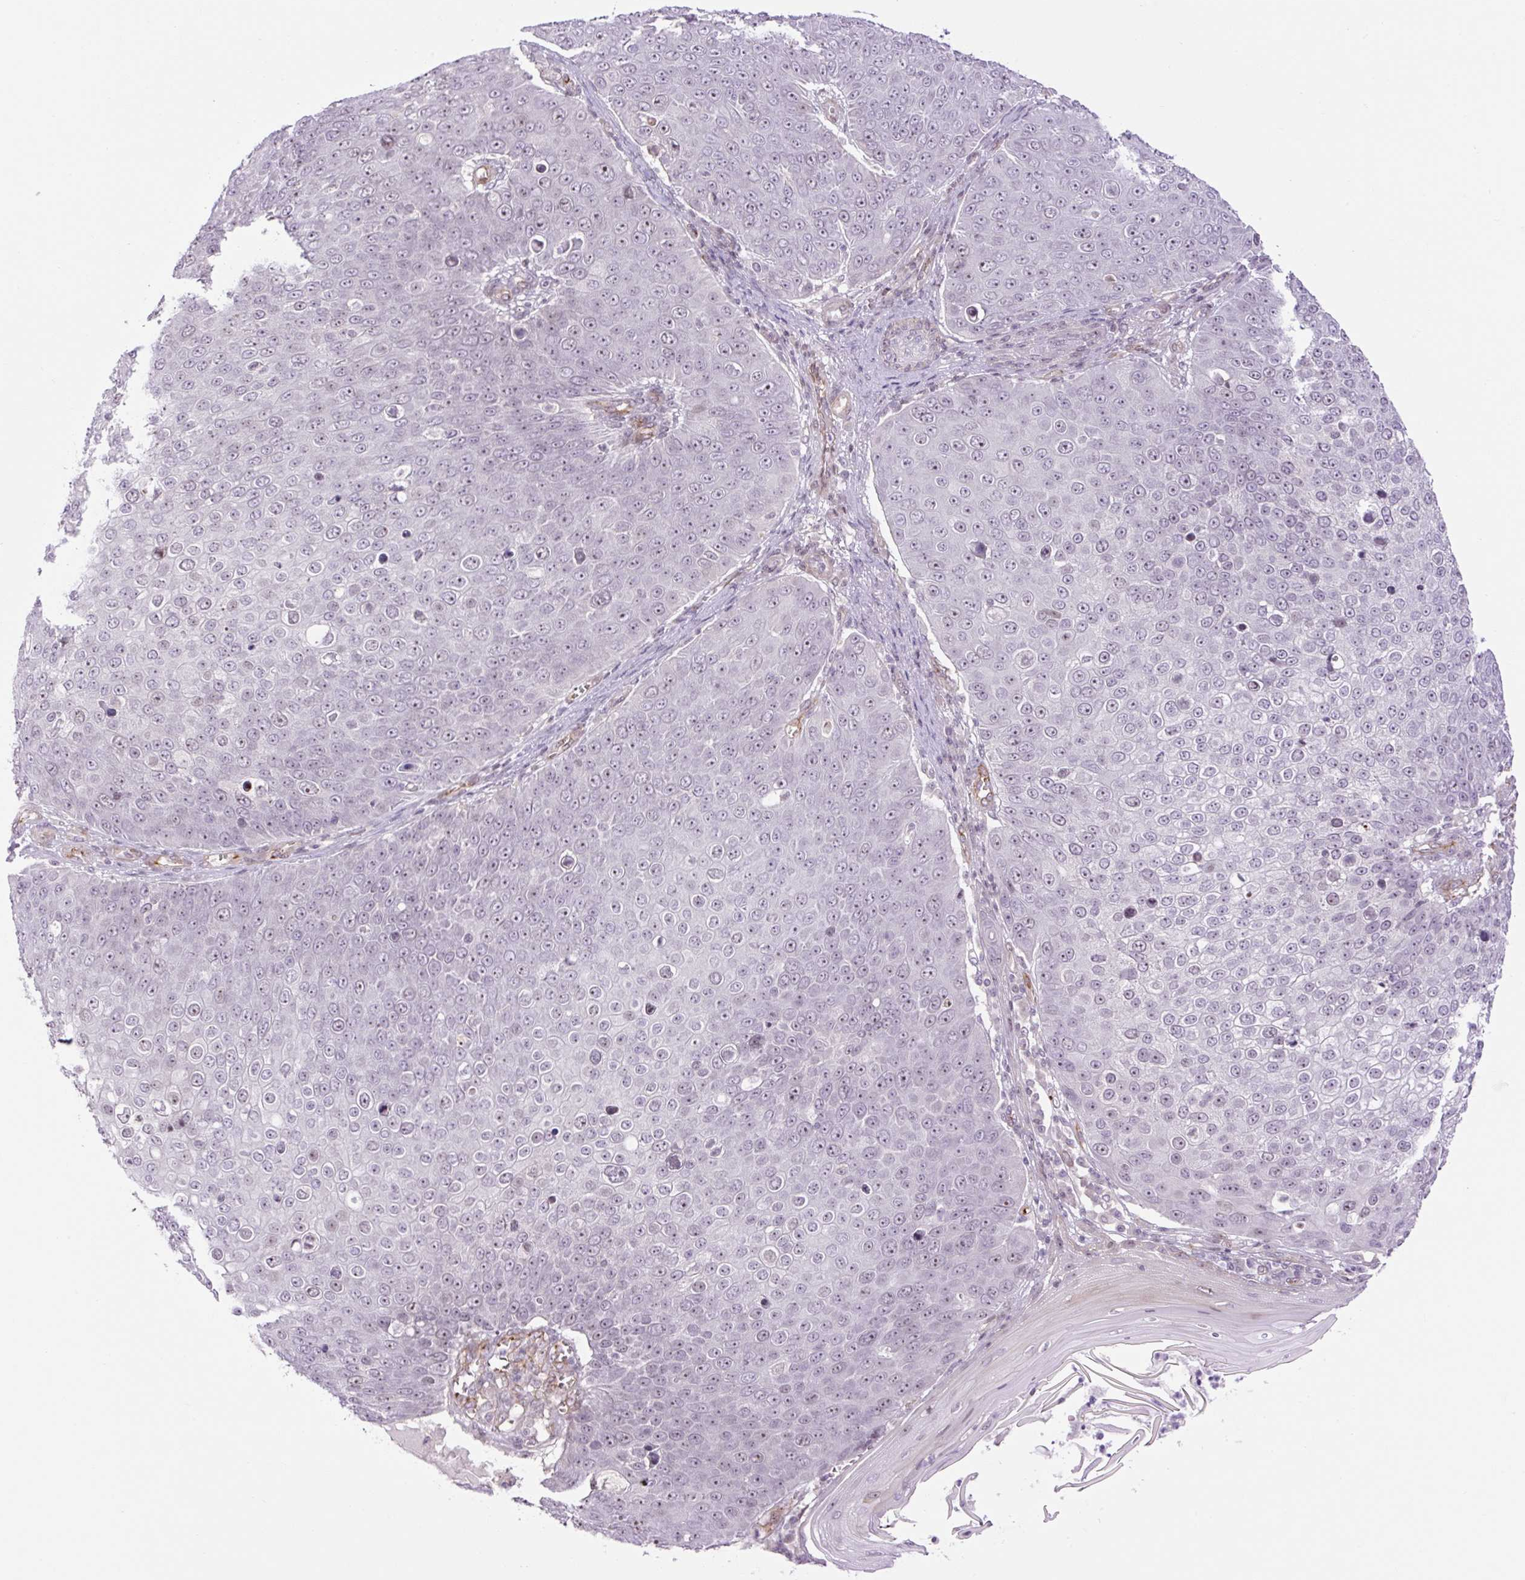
{"staining": {"intensity": "weak", "quantity": "25%-75%", "location": "nuclear"}, "tissue": "skin cancer", "cell_type": "Tumor cells", "image_type": "cancer", "snomed": [{"axis": "morphology", "description": "Squamous cell carcinoma, NOS"}, {"axis": "topography", "description": "Skin"}], "caption": "This is a micrograph of immunohistochemistry staining of skin cancer (squamous cell carcinoma), which shows weak positivity in the nuclear of tumor cells.", "gene": "ZNF417", "patient": {"sex": "male", "age": 71}}